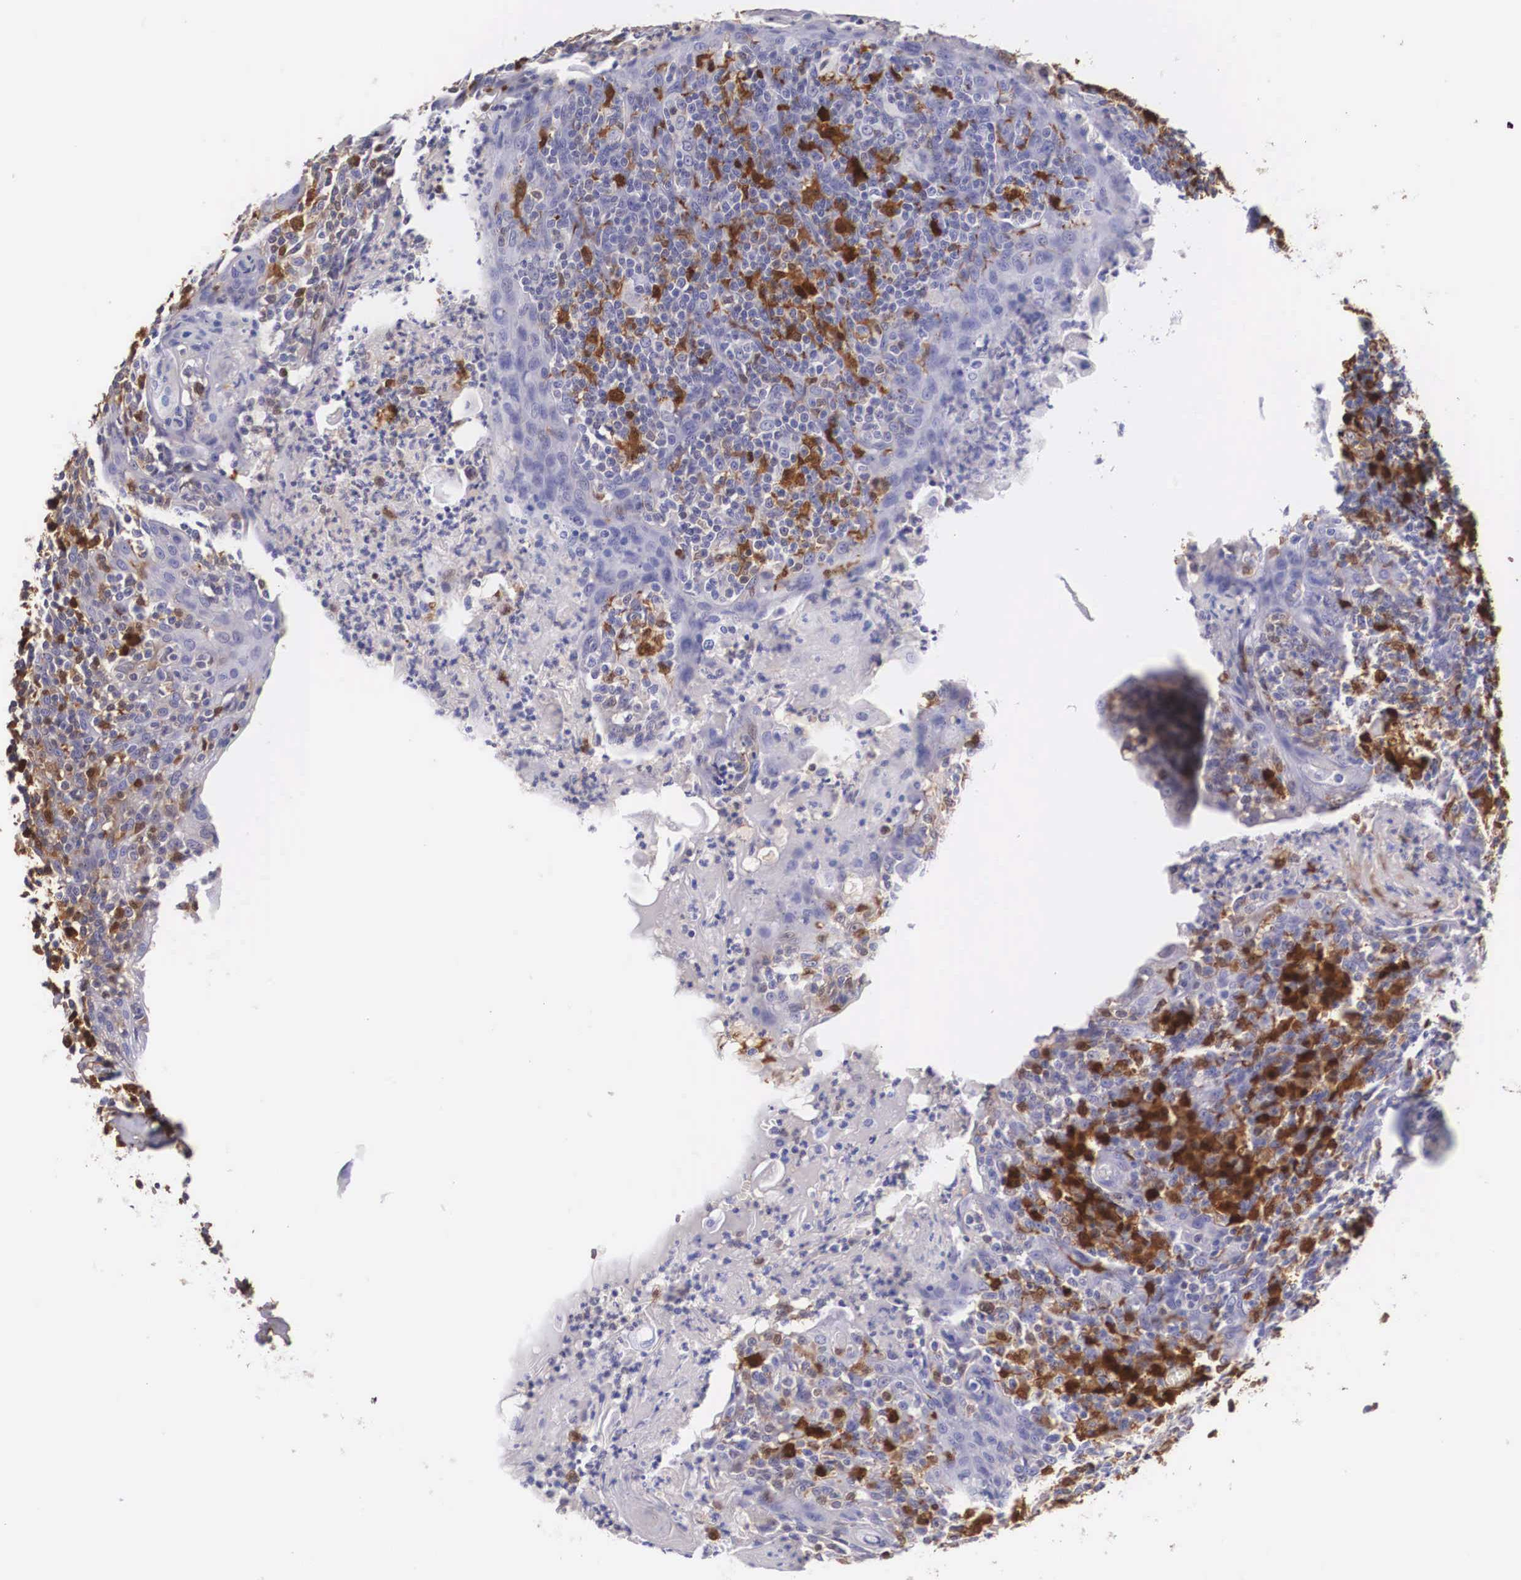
{"staining": {"intensity": "strong", "quantity": "25%-75%", "location": "cytoplasmic/membranous,nuclear"}, "tissue": "tonsil", "cell_type": "Non-germinal center cells", "image_type": "normal", "snomed": [{"axis": "morphology", "description": "Normal tissue, NOS"}, {"axis": "topography", "description": "Tonsil"}], "caption": "An image of tonsil stained for a protein displays strong cytoplasmic/membranous,nuclear brown staining in non-germinal center cells. (Brightfield microscopy of DAB IHC at high magnification).", "gene": "LGALS1", "patient": {"sex": "male", "age": 6}}